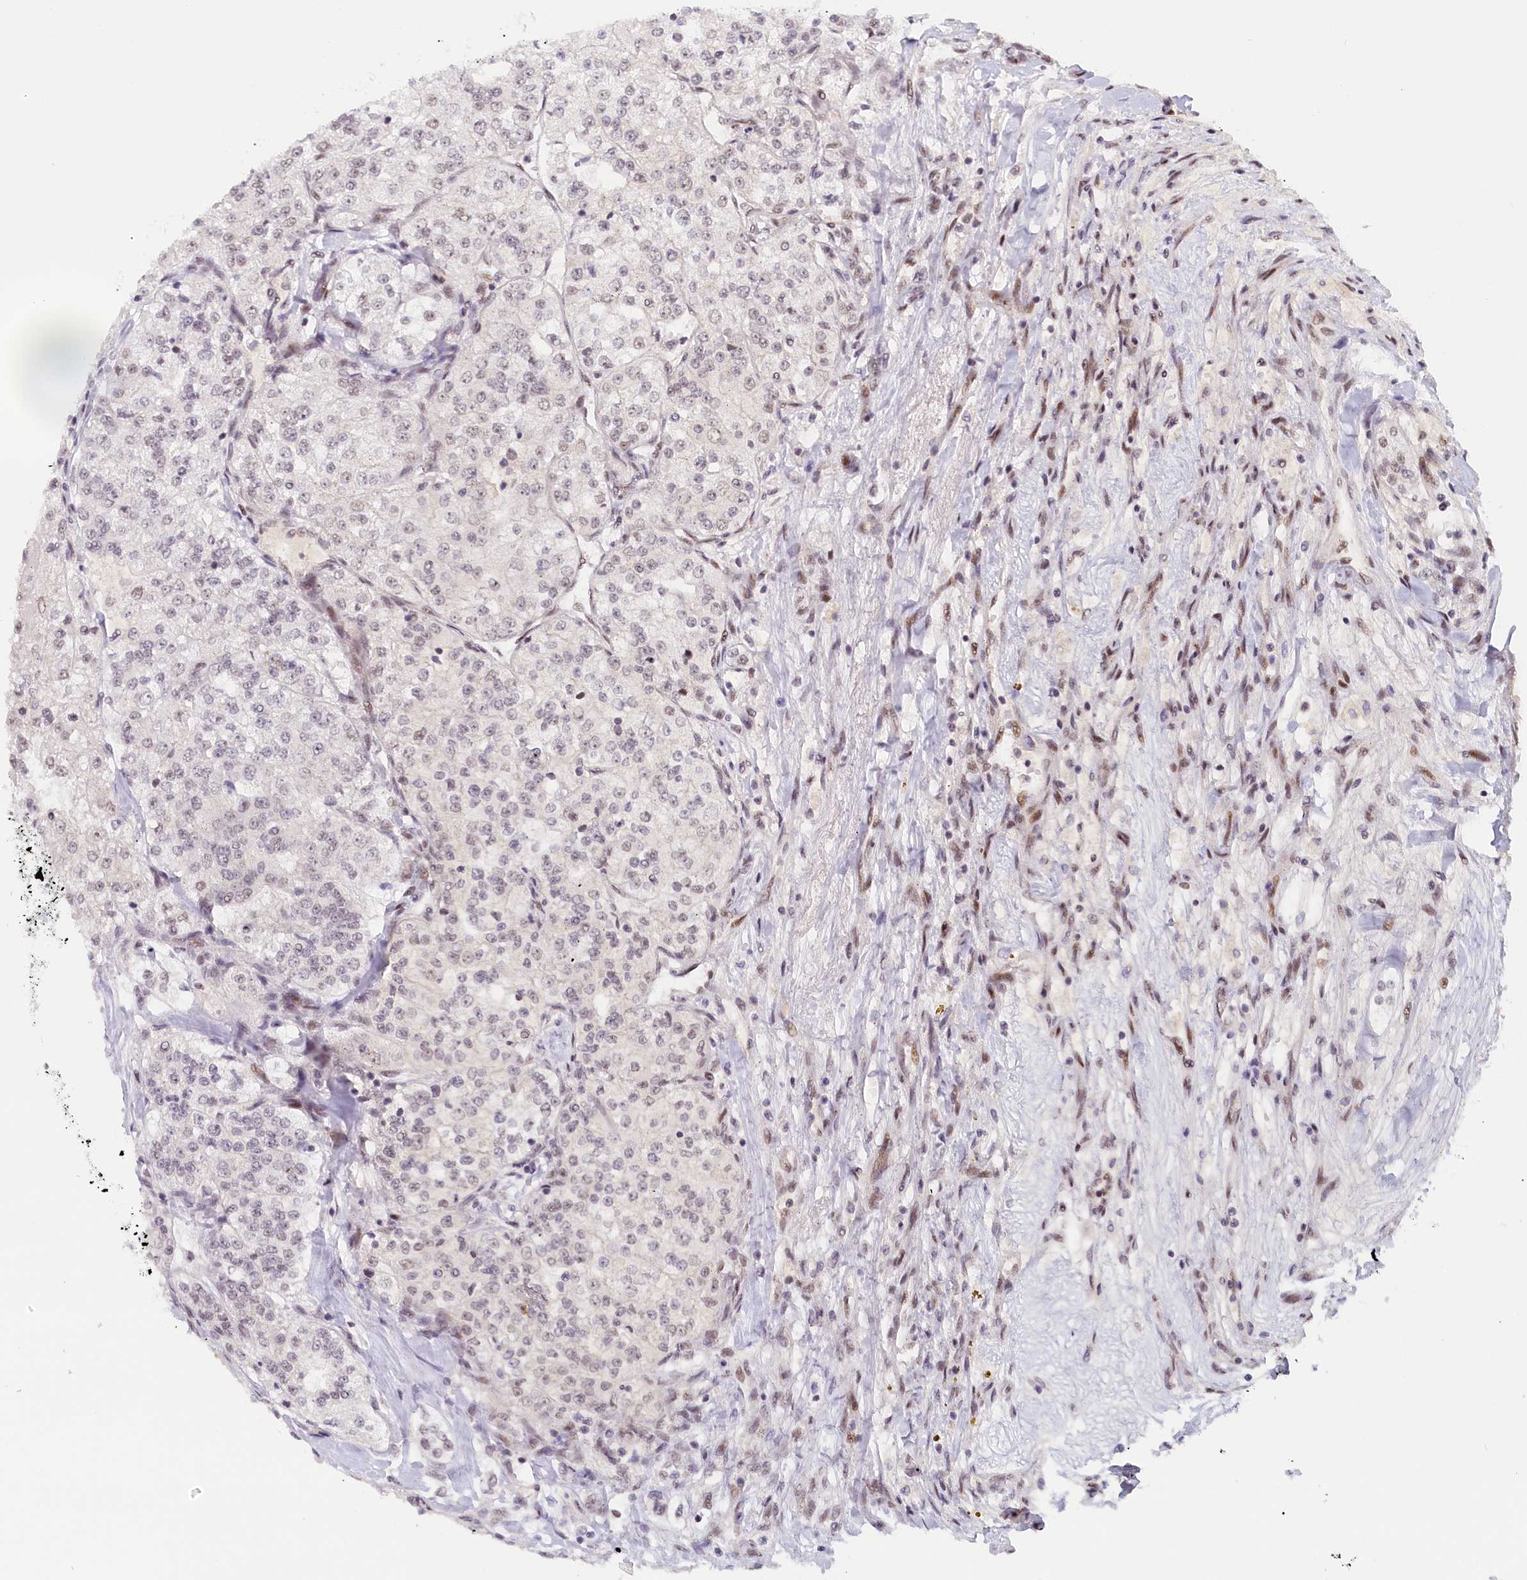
{"staining": {"intensity": "negative", "quantity": "none", "location": "none"}, "tissue": "renal cancer", "cell_type": "Tumor cells", "image_type": "cancer", "snomed": [{"axis": "morphology", "description": "Adenocarcinoma, NOS"}, {"axis": "topography", "description": "Kidney"}], "caption": "This is an immunohistochemistry photomicrograph of renal cancer (adenocarcinoma). There is no expression in tumor cells.", "gene": "SEC31B", "patient": {"sex": "female", "age": 63}}